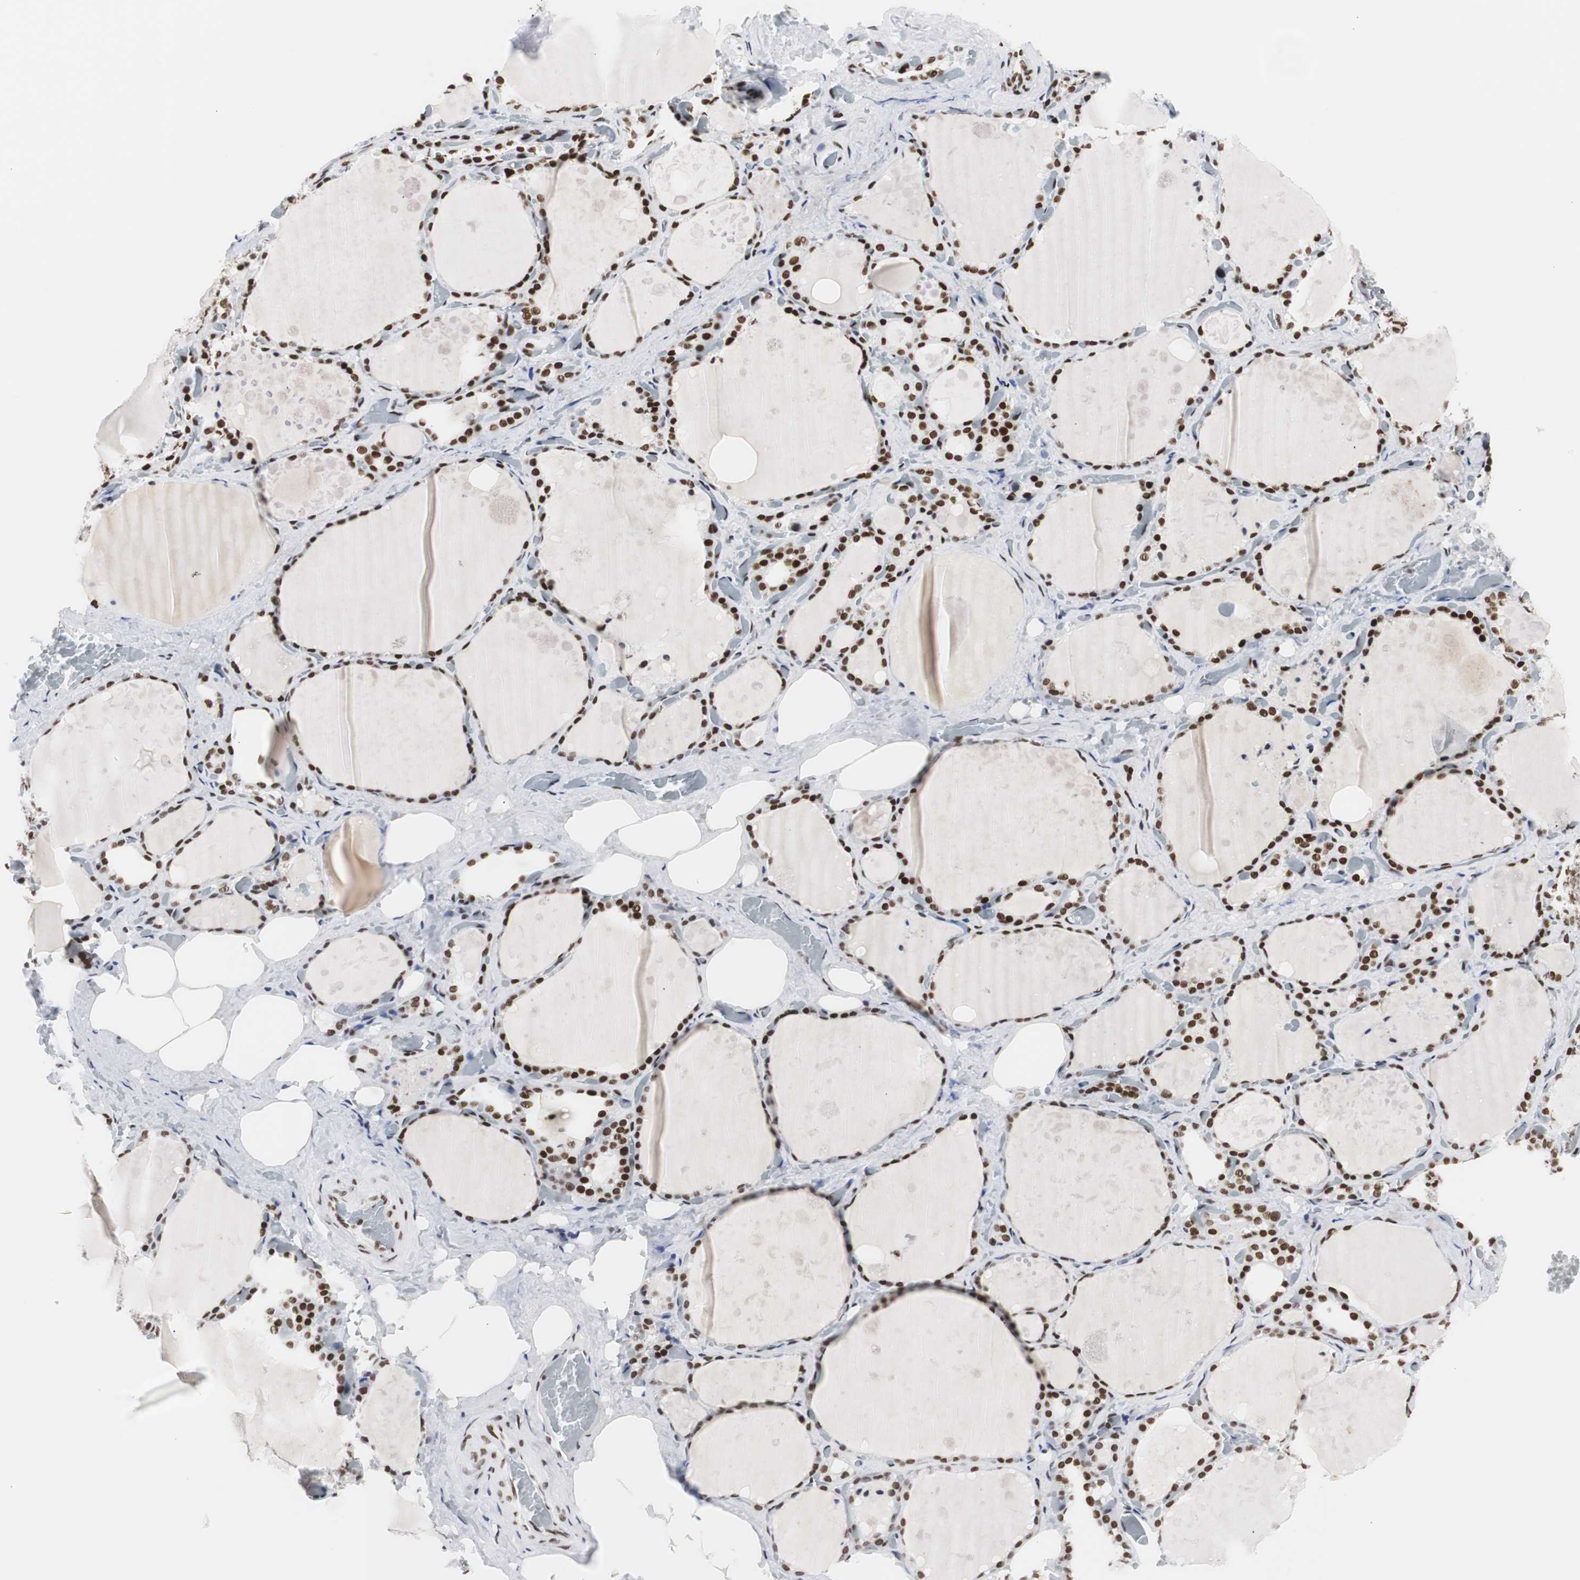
{"staining": {"intensity": "strong", "quantity": "25%-75%", "location": "nuclear"}, "tissue": "thyroid gland", "cell_type": "Glandular cells", "image_type": "normal", "snomed": [{"axis": "morphology", "description": "Normal tissue, NOS"}, {"axis": "topography", "description": "Thyroid gland"}], "caption": "Immunohistochemical staining of normal thyroid gland displays strong nuclear protein expression in about 25%-75% of glandular cells.", "gene": "HNRNPH2", "patient": {"sex": "male", "age": 61}}